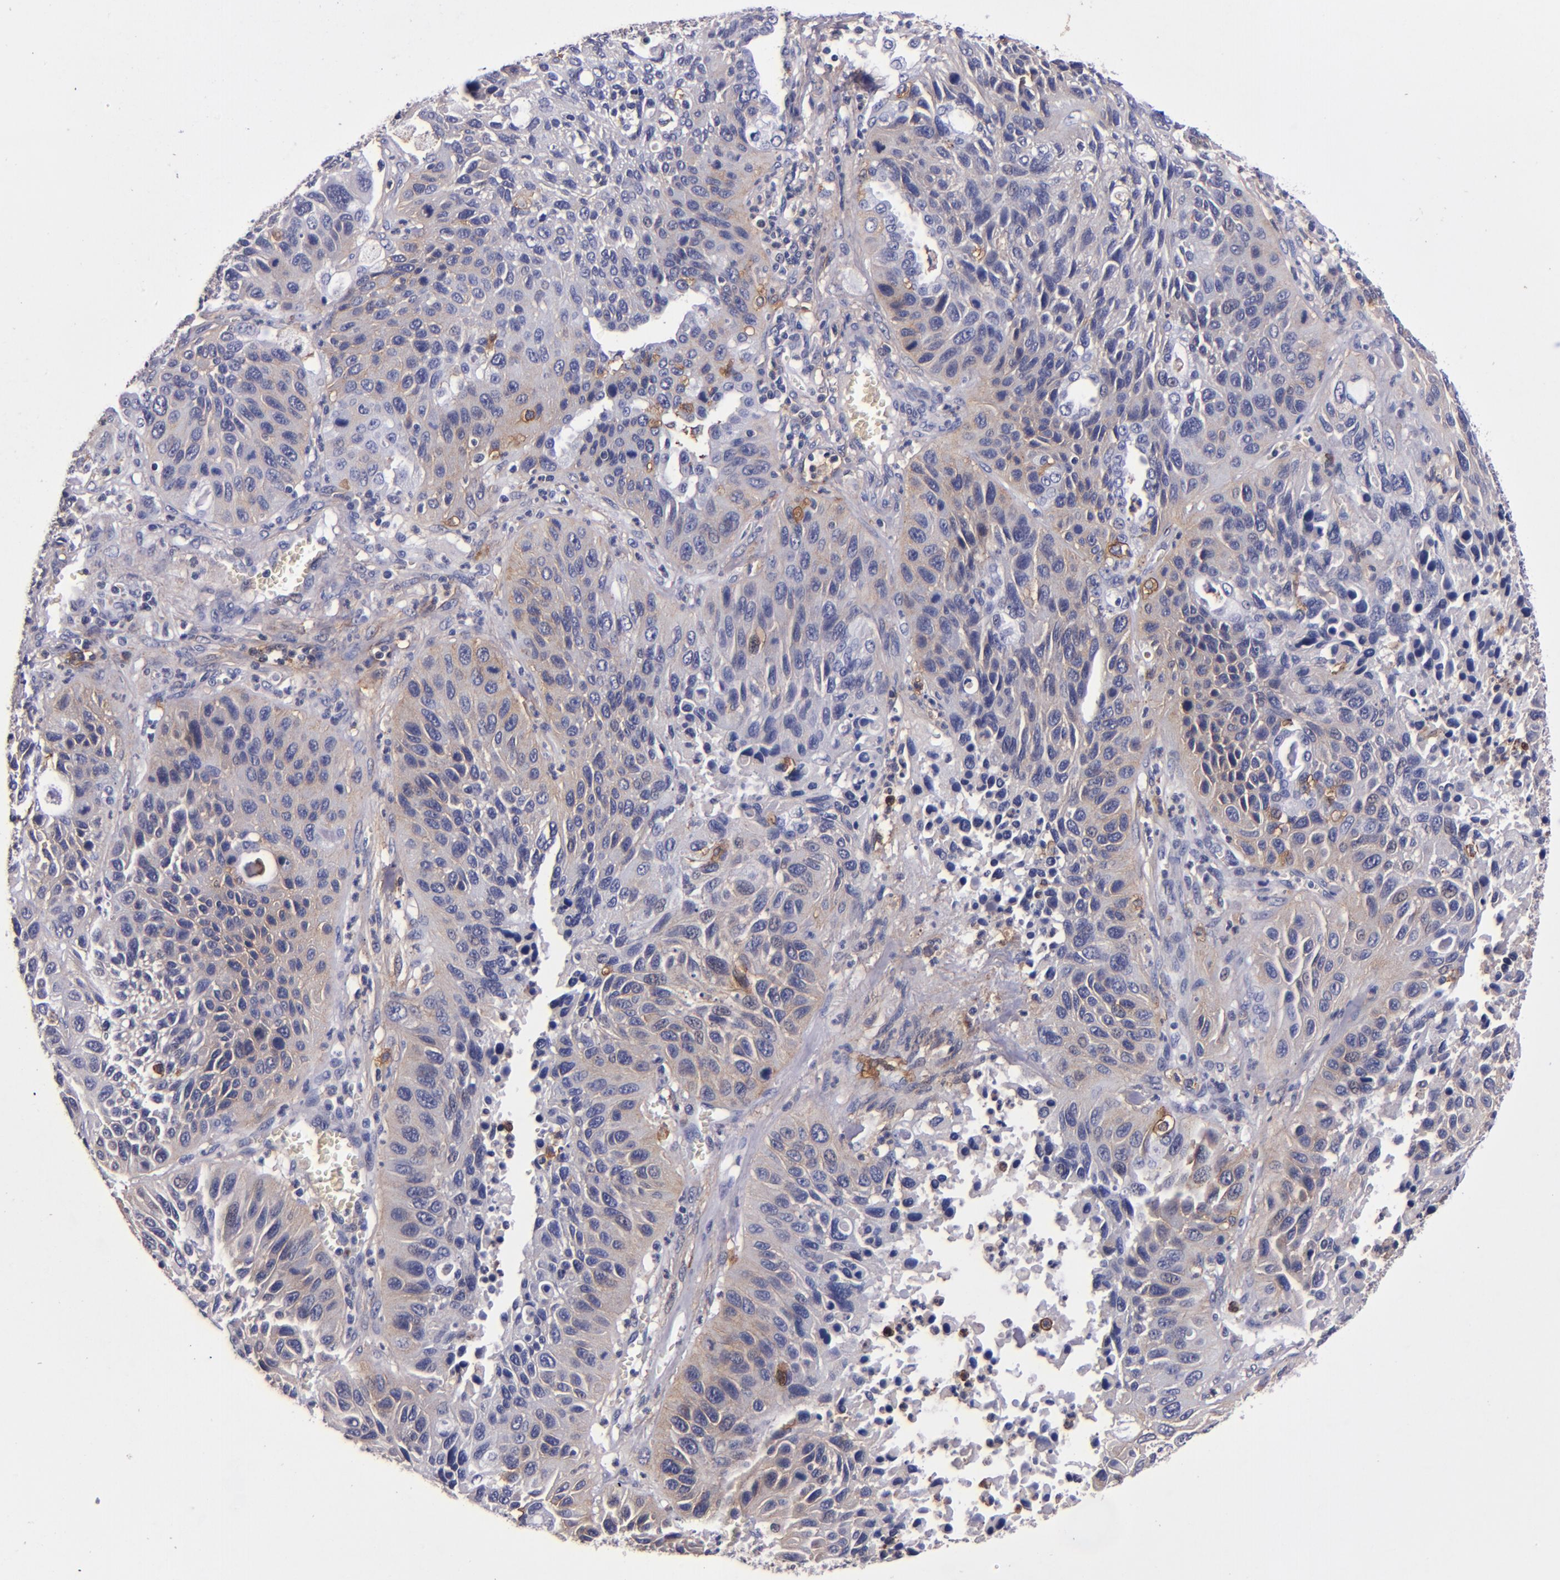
{"staining": {"intensity": "weak", "quantity": "25%-75%", "location": "cytoplasmic/membranous"}, "tissue": "lung cancer", "cell_type": "Tumor cells", "image_type": "cancer", "snomed": [{"axis": "morphology", "description": "Squamous cell carcinoma, NOS"}, {"axis": "topography", "description": "Lung"}], "caption": "The image shows a brown stain indicating the presence of a protein in the cytoplasmic/membranous of tumor cells in lung cancer (squamous cell carcinoma). The protein of interest is shown in brown color, while the nuclei are stained blue.", "gene": "SIRPA", "patient": {"sex": "female", "age": 76}}